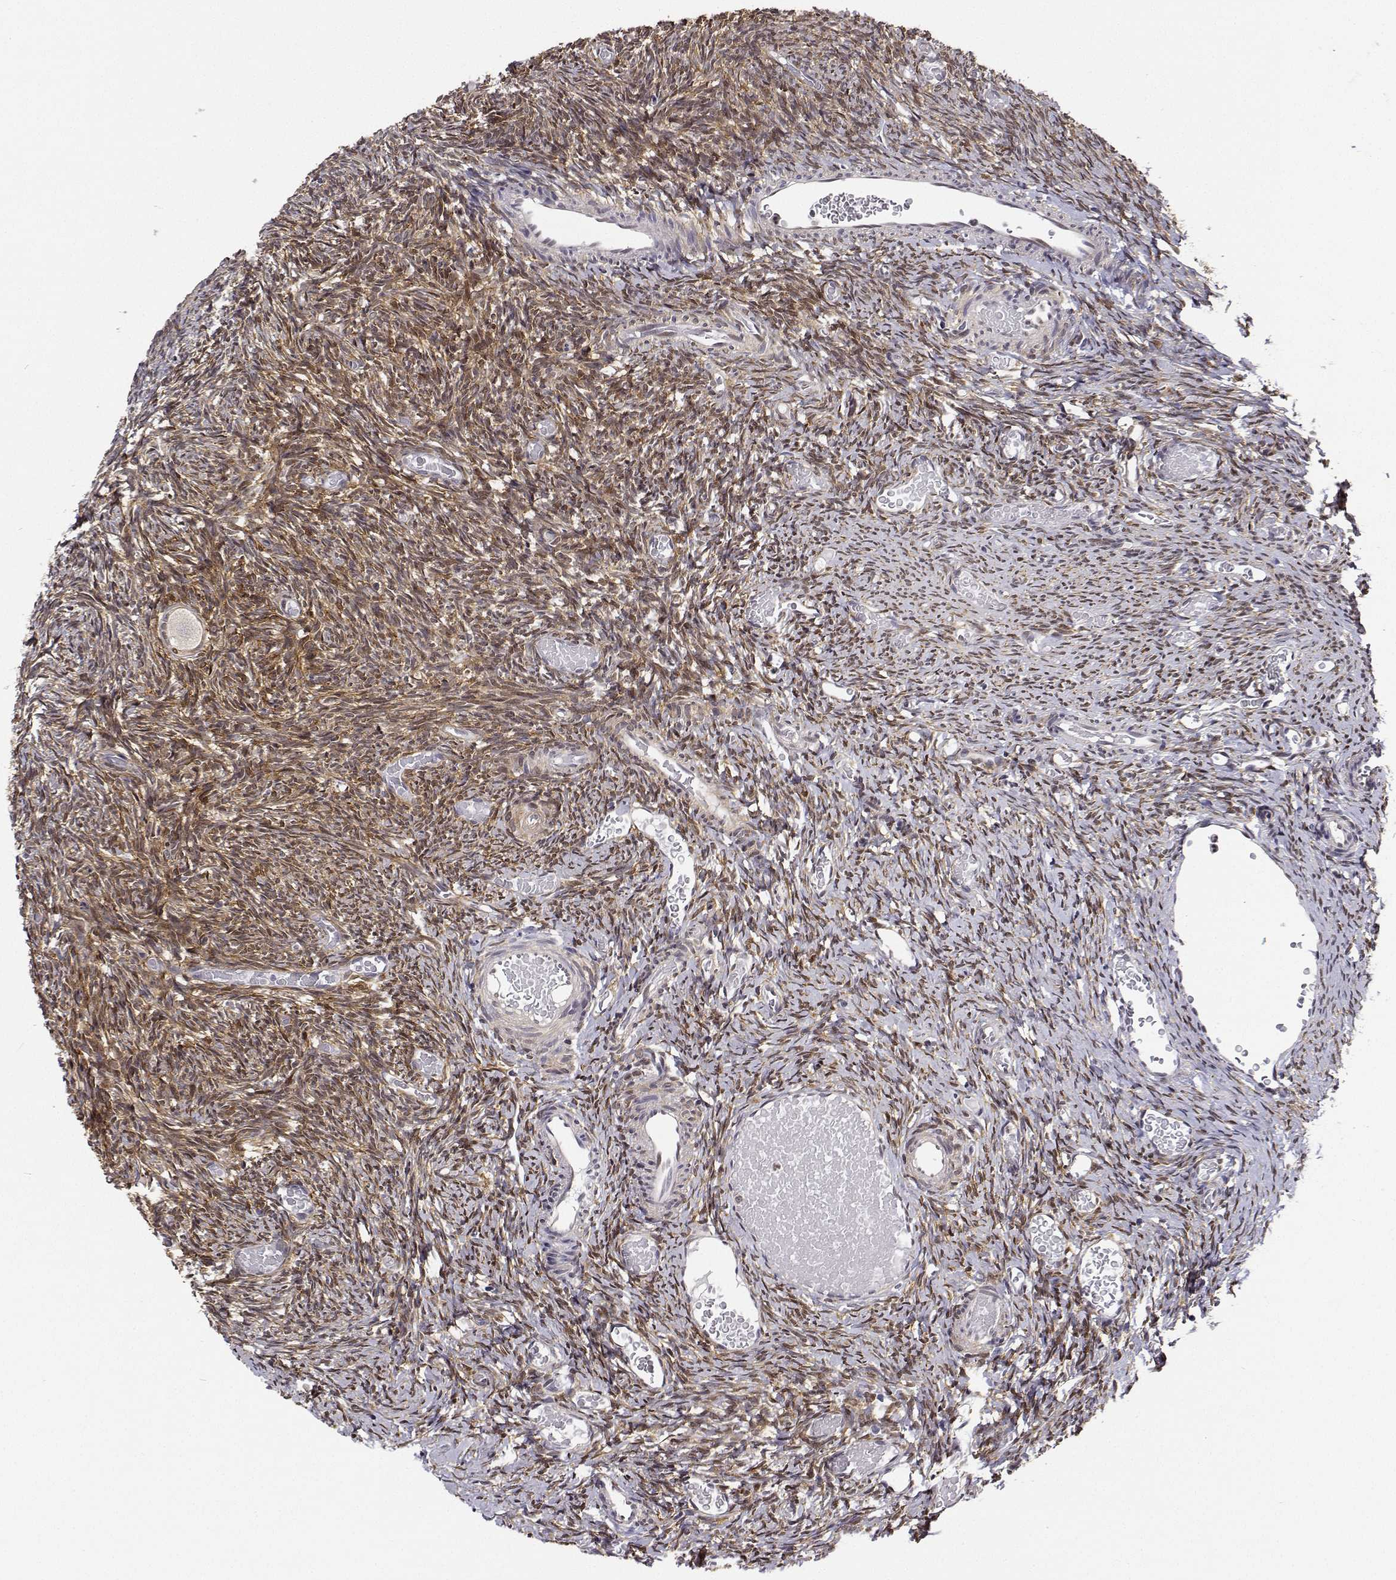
{"staining": {"intensity": "moderate", "quantity": "25%-75%", "location": "cytoplasmic/membranous,nuclear"}, "tissue": "ovary", "cell_type": "Ovarian stroma cells", "image_type": "normal", "snomed": [{"axis": "morphology", "description": "Normal tissue, NOS"}, {"axis": "topography", "description": "Ovary"}], "caption": "A high-resolution photomicrograph shows immunohistochemistry staining of unremarkable ovary, which displays moderate cytoplasmic/membranous,nuclear staining in approximately 25%-75% of ovarian stroma cells.", "gene": "PHGDH", "patient": {"sex": "female", "age": 39}}